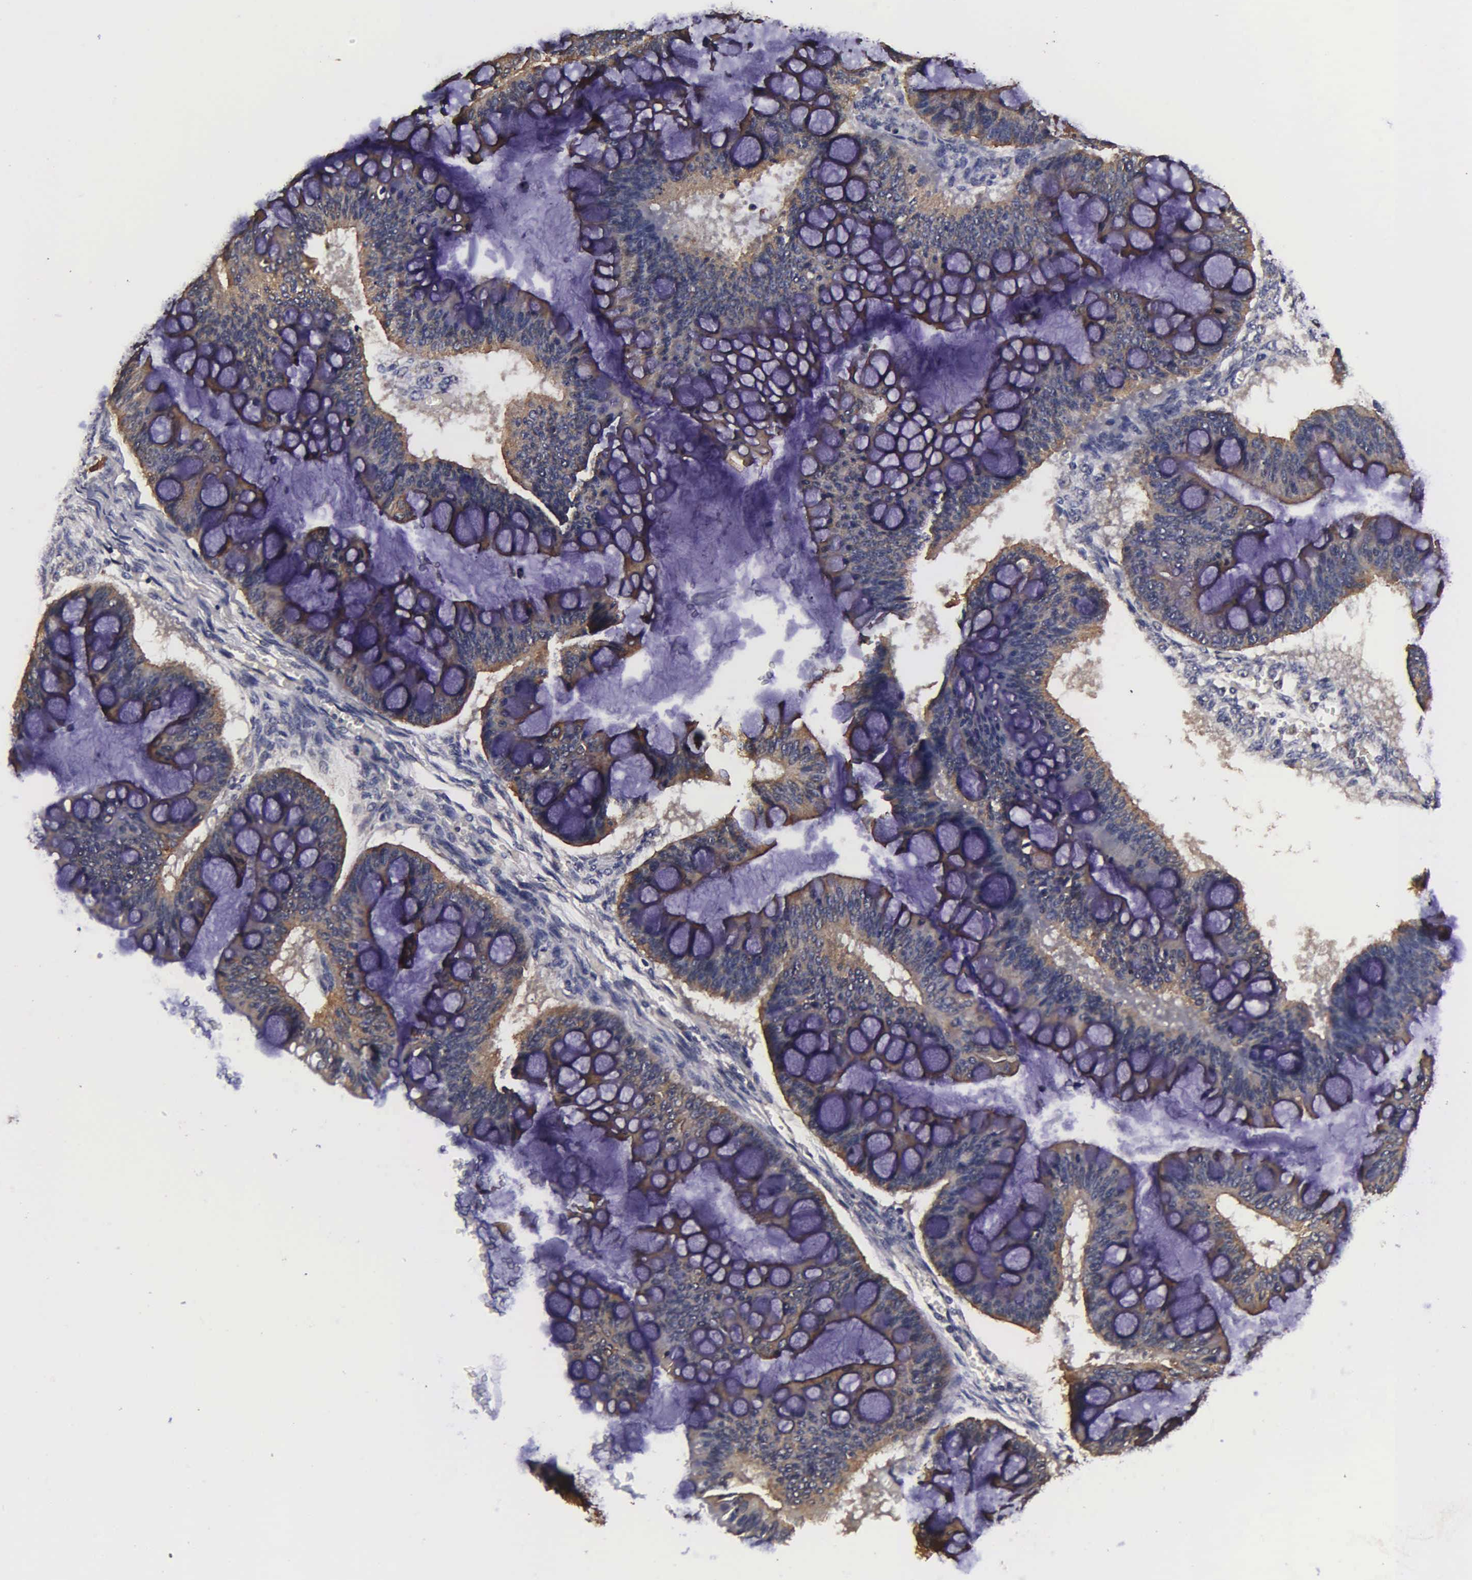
{"staining": {"intensity": "moderate", "quantity": ">75%", "location": "cytoplasmic/membranous"}, "tissue": "ovarian cancer", "cell_type": "Tumor cells", "image_type": "cancer", "snomed": [{"axis": "morphology", "description": "Cystadenocarcinoma, mucinous, NOS"}, {"axis": "topography", "description": "Ovary"}], "caption": "Tumor cells display medium levels of moderate cytoplasmic/membranous expression in about >75% of cells in human ovarian cancer (mucinous cystadenocarcinoma).", "gene": "PSMA3", "patient": {"sex": "female", "age": 73}}